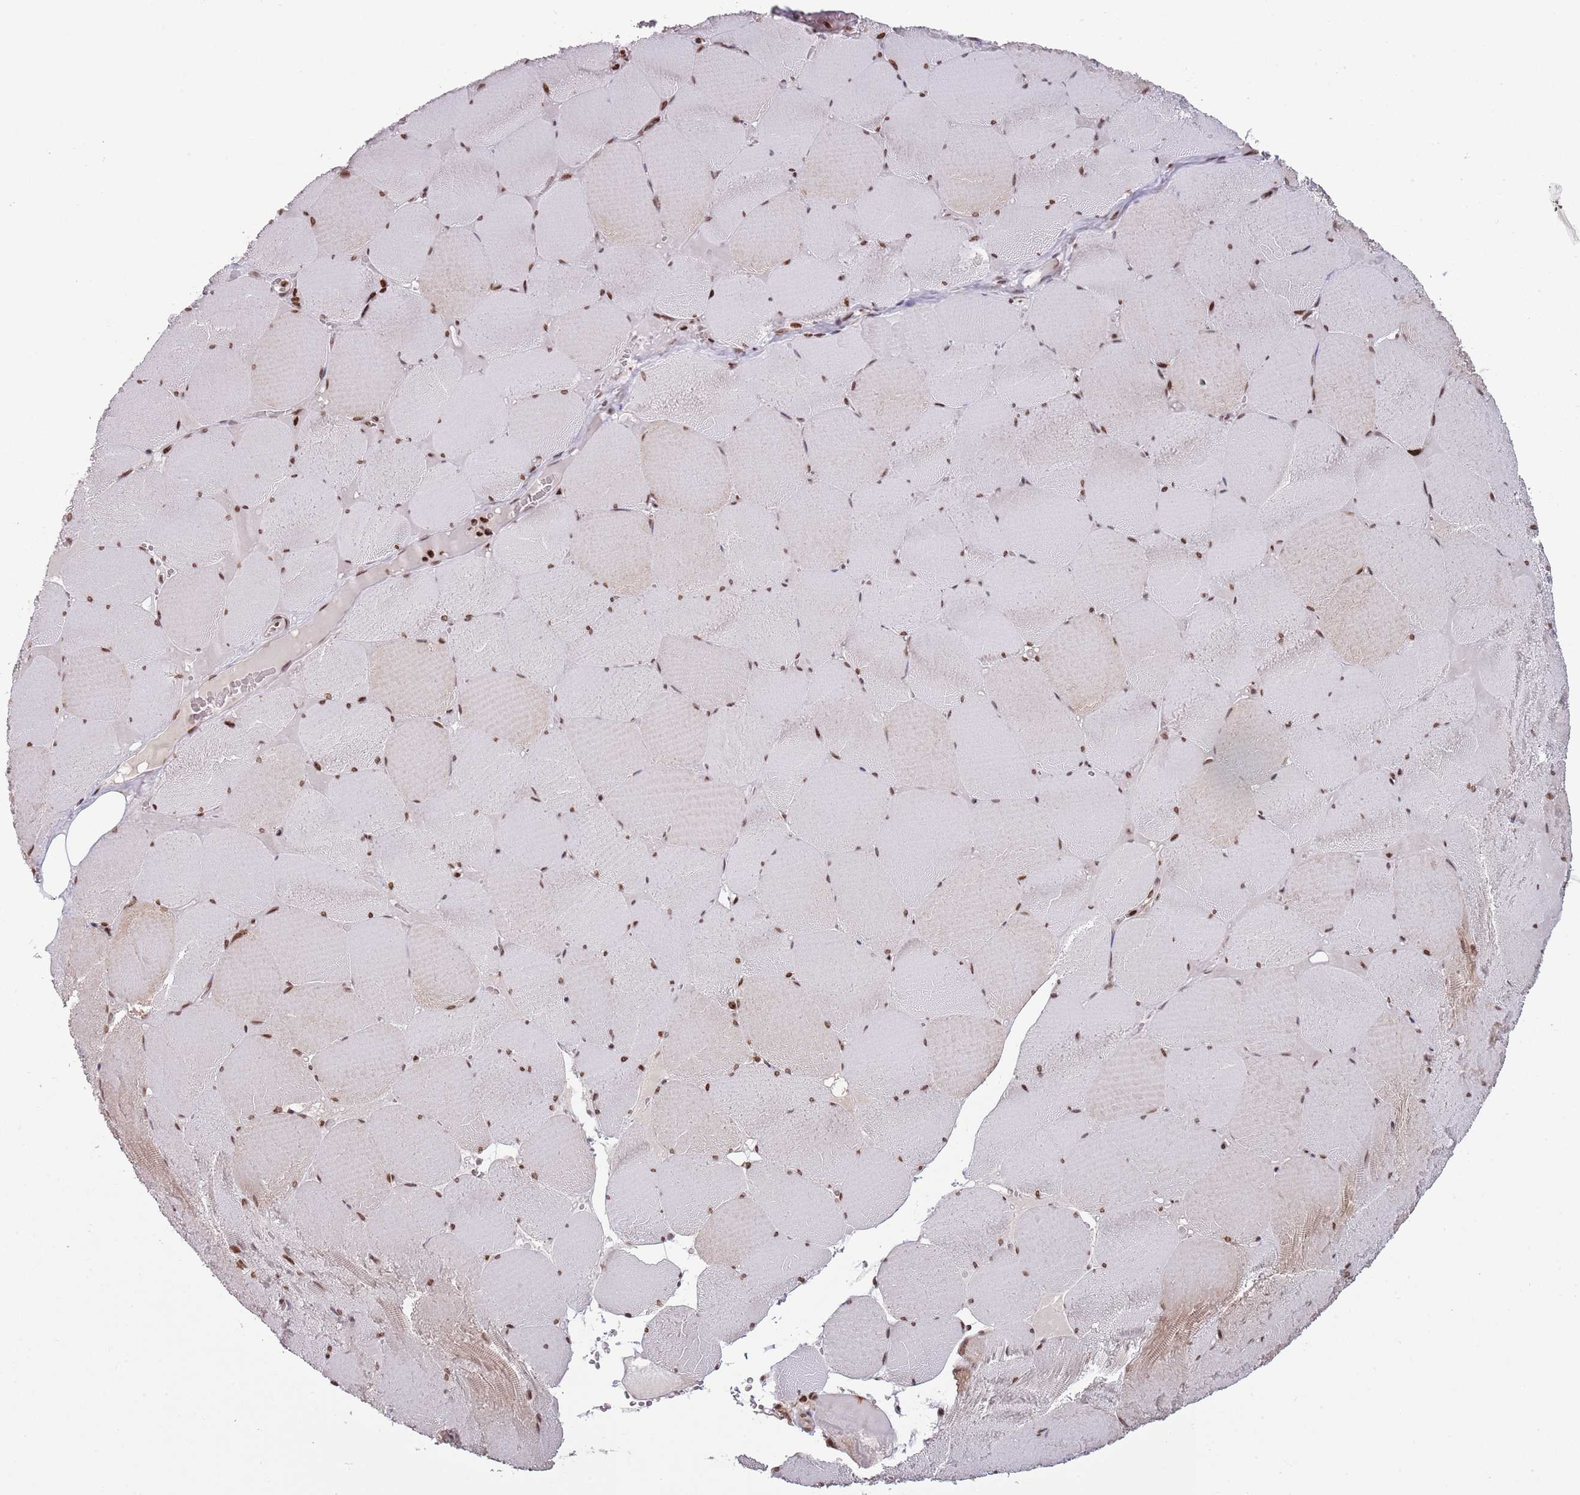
{"staining": {"intensity": "moderate", "quantity": "25%-75%", "location": "nuclear"}, "tissue": "skeletal muscle", "cell_type": "Myocytes", "image_type": "normal", "snomed": [{"axis": "morphology", "description": "Normal tissue, NOS"}, {"axis": "topography", "description": "Skeletal muscle"}, {"axis": "topography", "description": "Head-Neck"}], "caption": "Protein staining demonstrates moderate nuclear staining in approximately 25%-75% of myocytes in normal skeletal muscle.", "gene": "SH3RF3", "patient": {"sex": "male", "age": 66}}